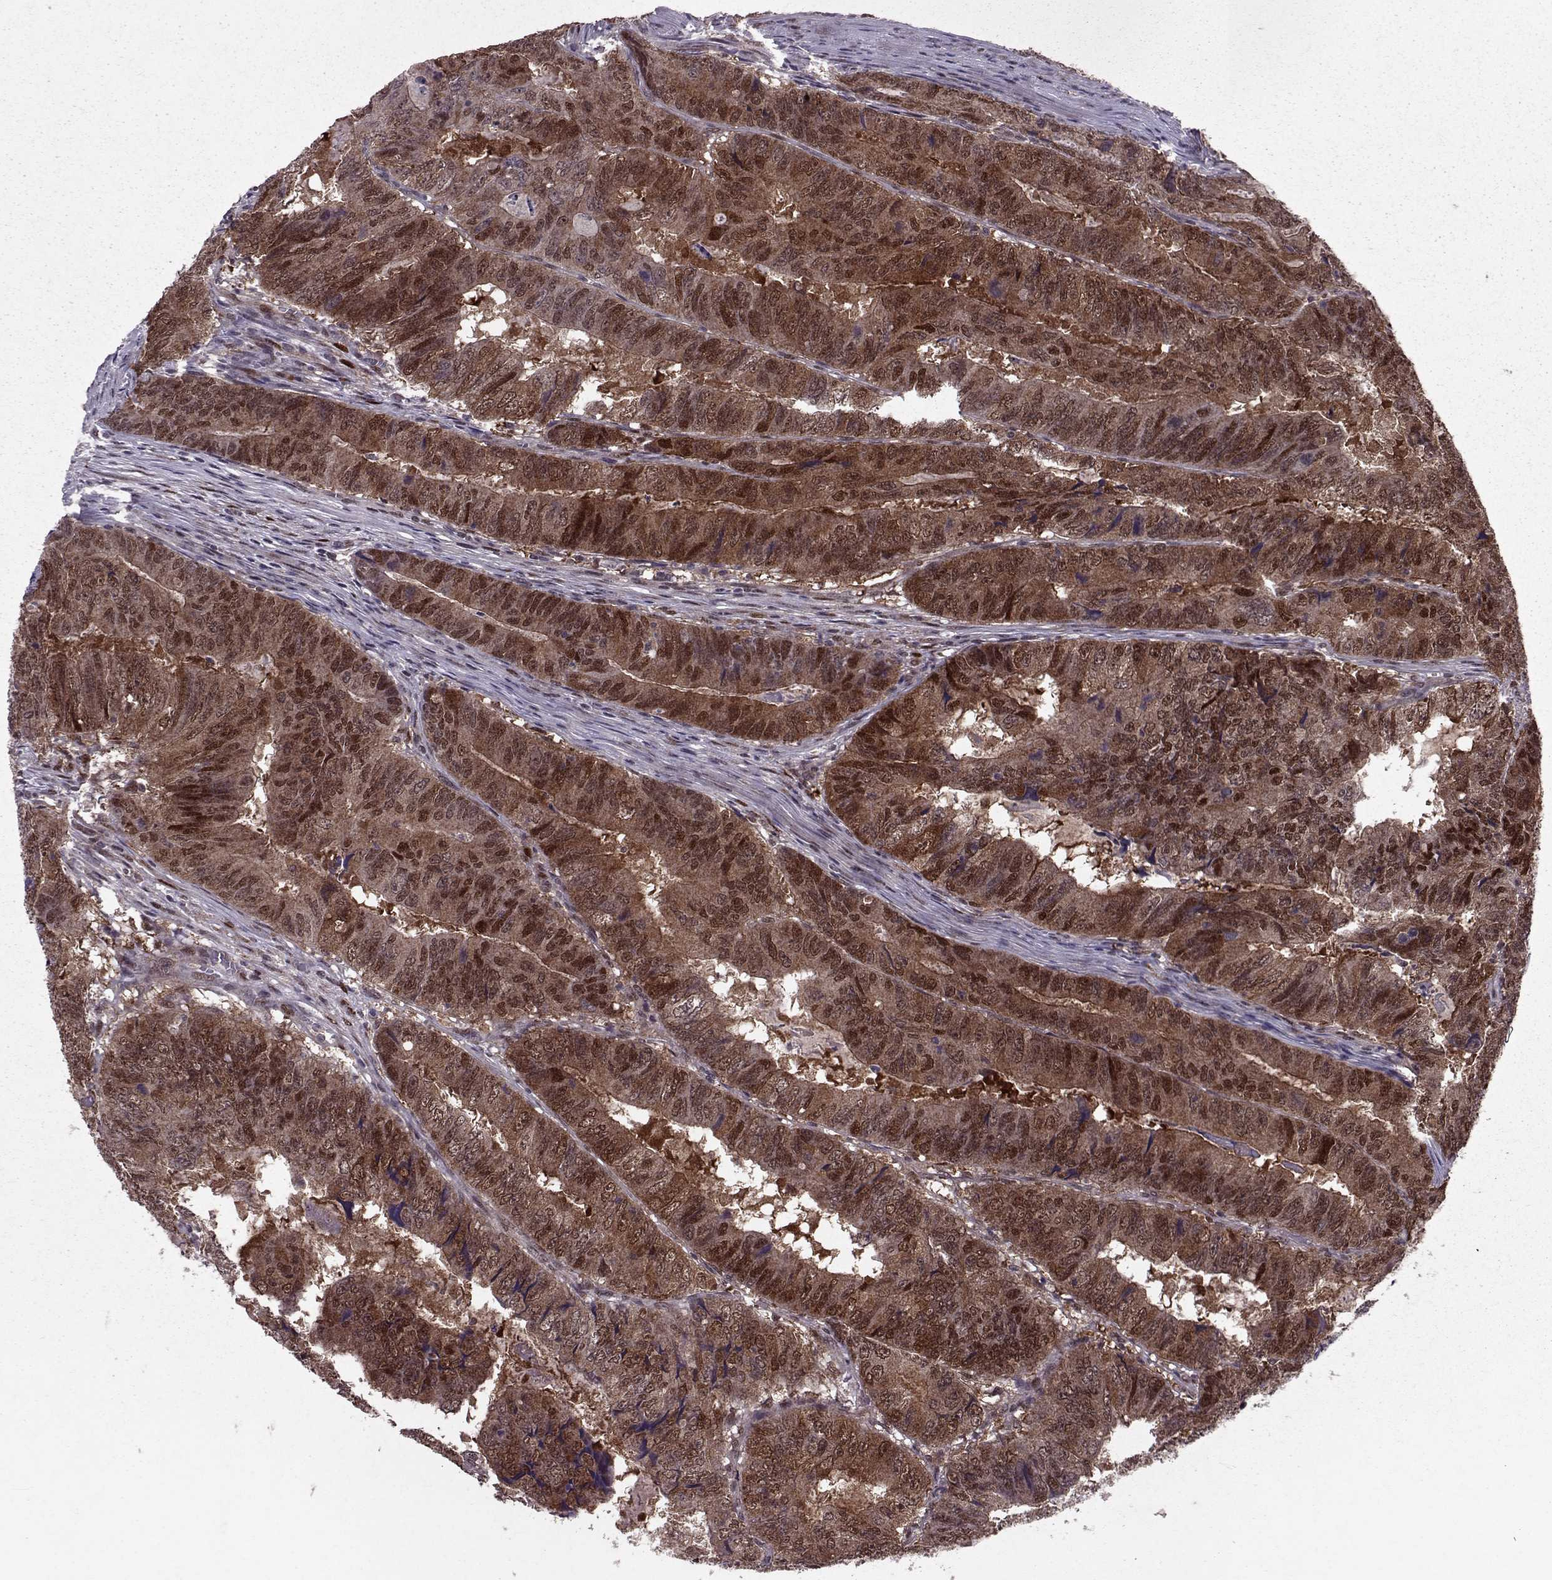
{"staining": {"intensity": "strong", "quantity": ">75%", "location": "cytoplasmic/membranous,nuclear"}, "tissue": "colorectal cancer", "cell_type": "Tumor cells", "image_type": "cancer", "snomed": [{"axis": "morphology", "description": "Adenocarcinoma, NOS"}, {"axis": "topography", "description": "Colon"}], "caption": "Immunohistochemistry (IHC) of colorectal cancer exhibits high levels of strong cytoplasmic/membranous and nuclear expression in about >75% of tumor cells.", "gene": "CDK4", "patient": {"sex": "male", "age": 79}}